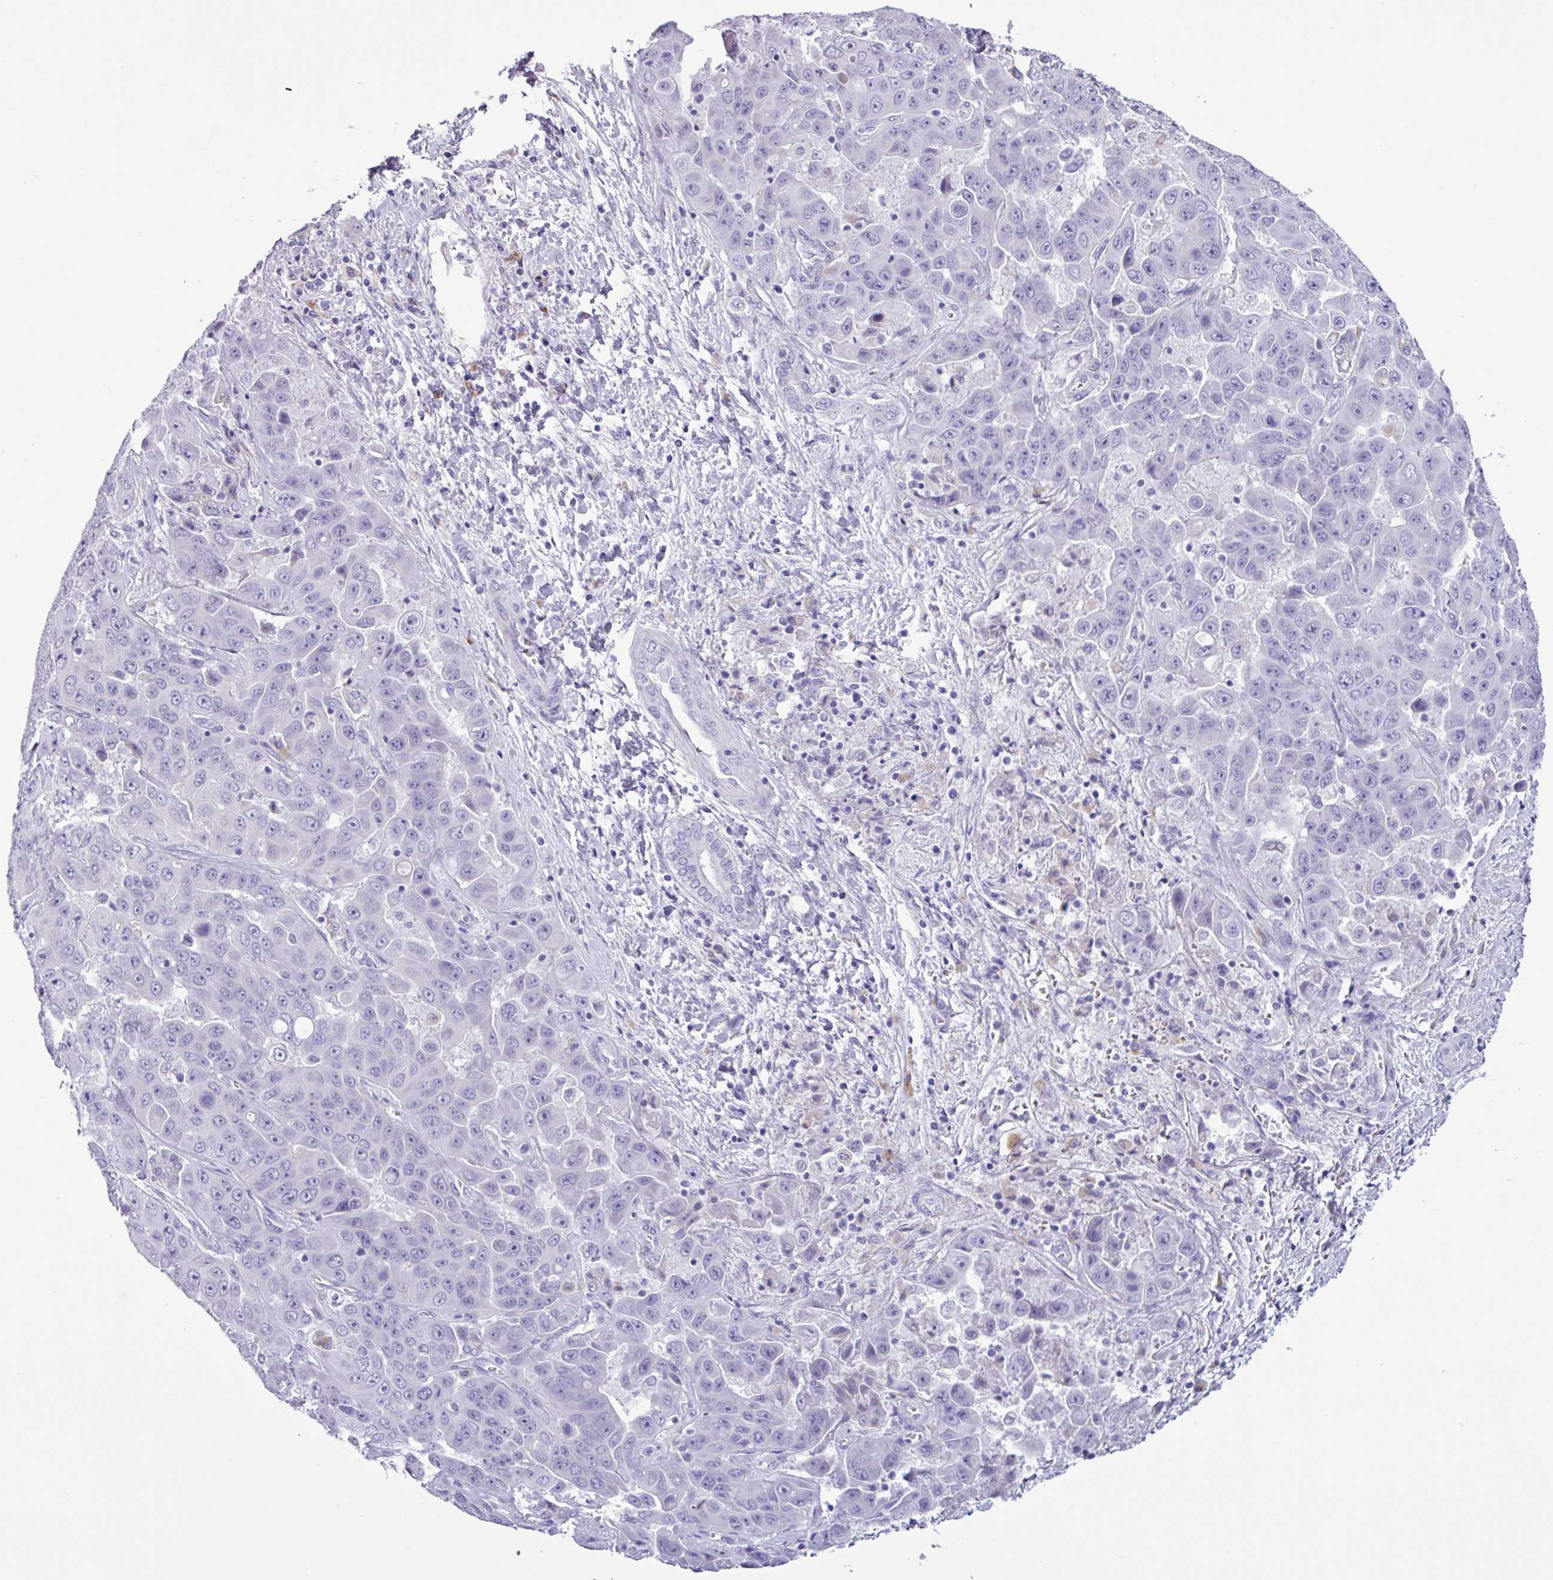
{"staining": {"intensity": "negative", "quantity": "none", "location": "none"}, "tissue": "liver cancer", "cell_type": "Tumor cells", "image_type": "cancer", "snomed": [{"axis": "morphology", "description": "Cholangiocarcinoma"}, {"axis": "topography", "description": "Liver"}], "caption": "Immunohistochemistry (IHC) micrograph of neoplastic tissue: human liver cancer stained with DAB exhibits no significant protein staining in tumor cells. (Brightfield microscopy of DAB (3,3'-diaminobenzidine) immunohistochemistry (IHC) at high magnification).", "gene": "AGO3", "patient": {"sex": "female", "age": 52}}